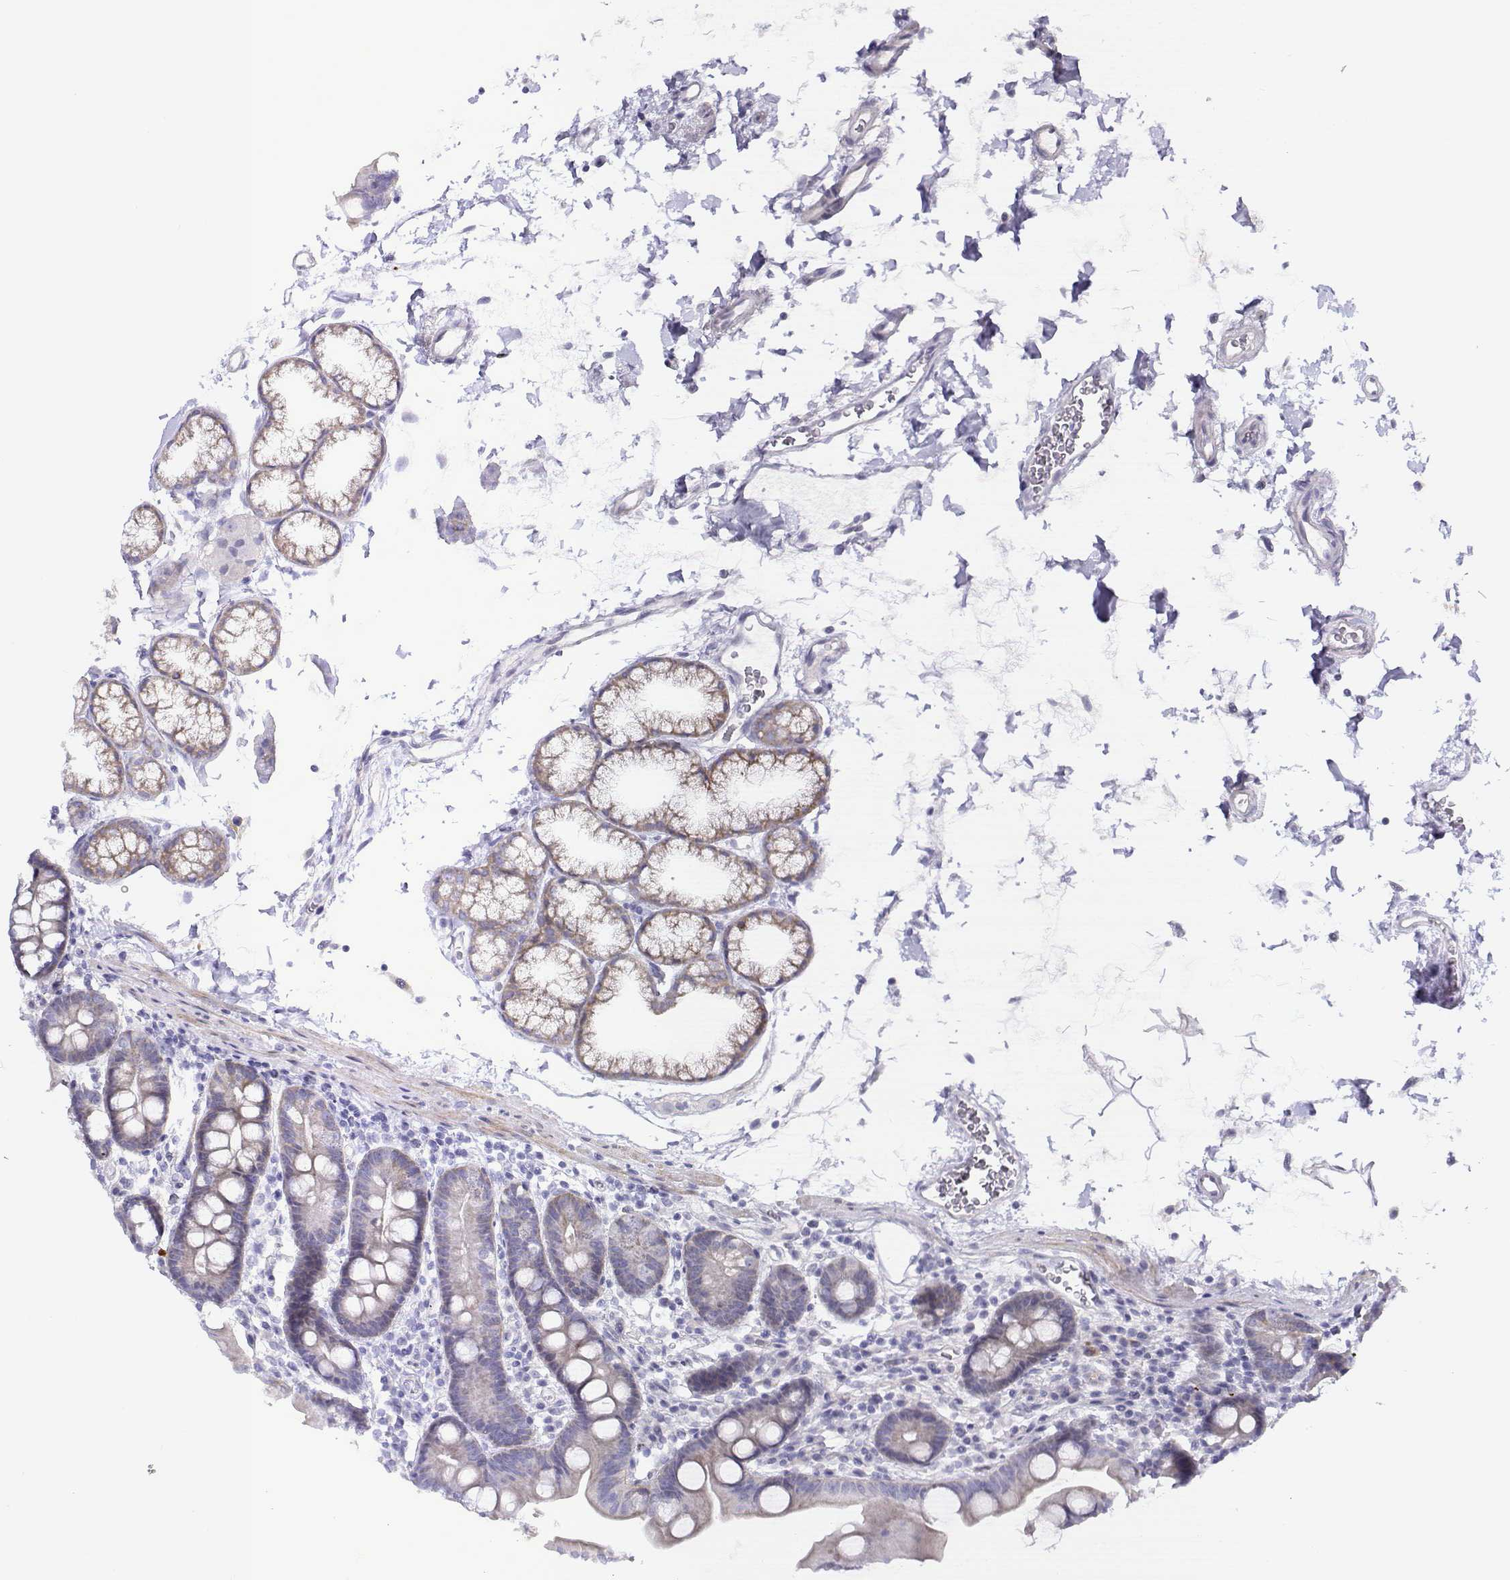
{"staining": {"intensity": "negative", "quantity": "none", "location": "none"}, "tissue": "duodenum", "cell_type": "Glandular cells", "image_type": "normal", "snomed": [{"axis": "morphology", "description": "Normal tissue, NOS"}, {"axis": "topography", "description": "Pancreas"}, {"axis": "topography", "description": "Duodenum"}], "caption": "Histopathology image shows no significant protein expression in glandular cells of unremarkable duodenum.", "gene": "NOS1AP", "patient": {"sex": "male", "age": 59}}